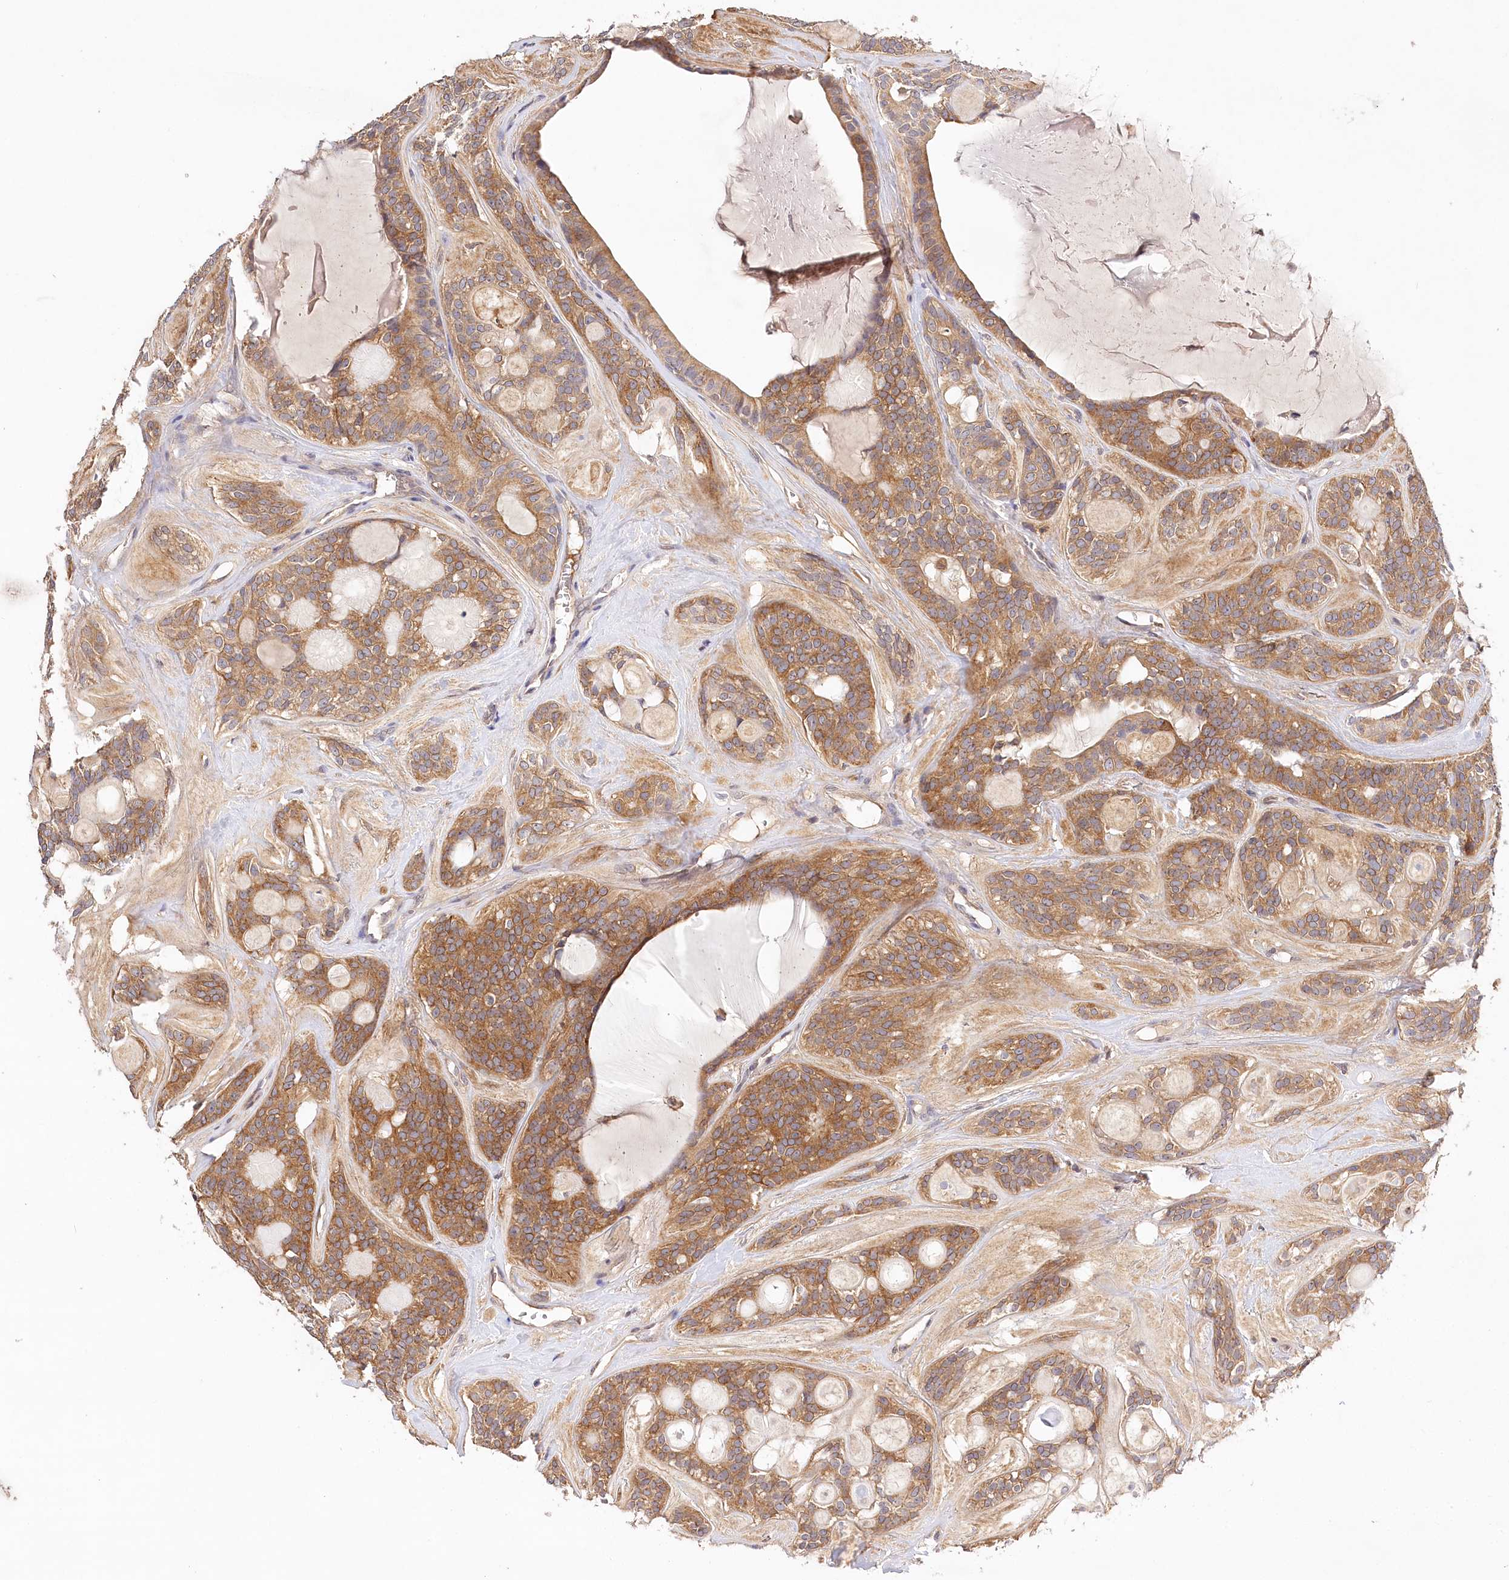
{"staining": {"intensity": "moderate", "quantity": ">75%", "location": "cytoplasmic/membranous"}, "tissue": "head and neck cancer", "cell_type": "Tumor cells", "image_type": "cancer", "snomed": [{"axis": "morphology", "description": "Adenocarcinoma, NOS"}, {"axis": "topography", "description": "Head-Neck"}], "caption": "Protein staining of adenocarcinoma (head and neck) tissue reveals moderate cytoplasmic/membranous positivity in approximately >75% of tumor cells.", "gene": "LSS", "patient": {"sex": "male", "age": 66}}